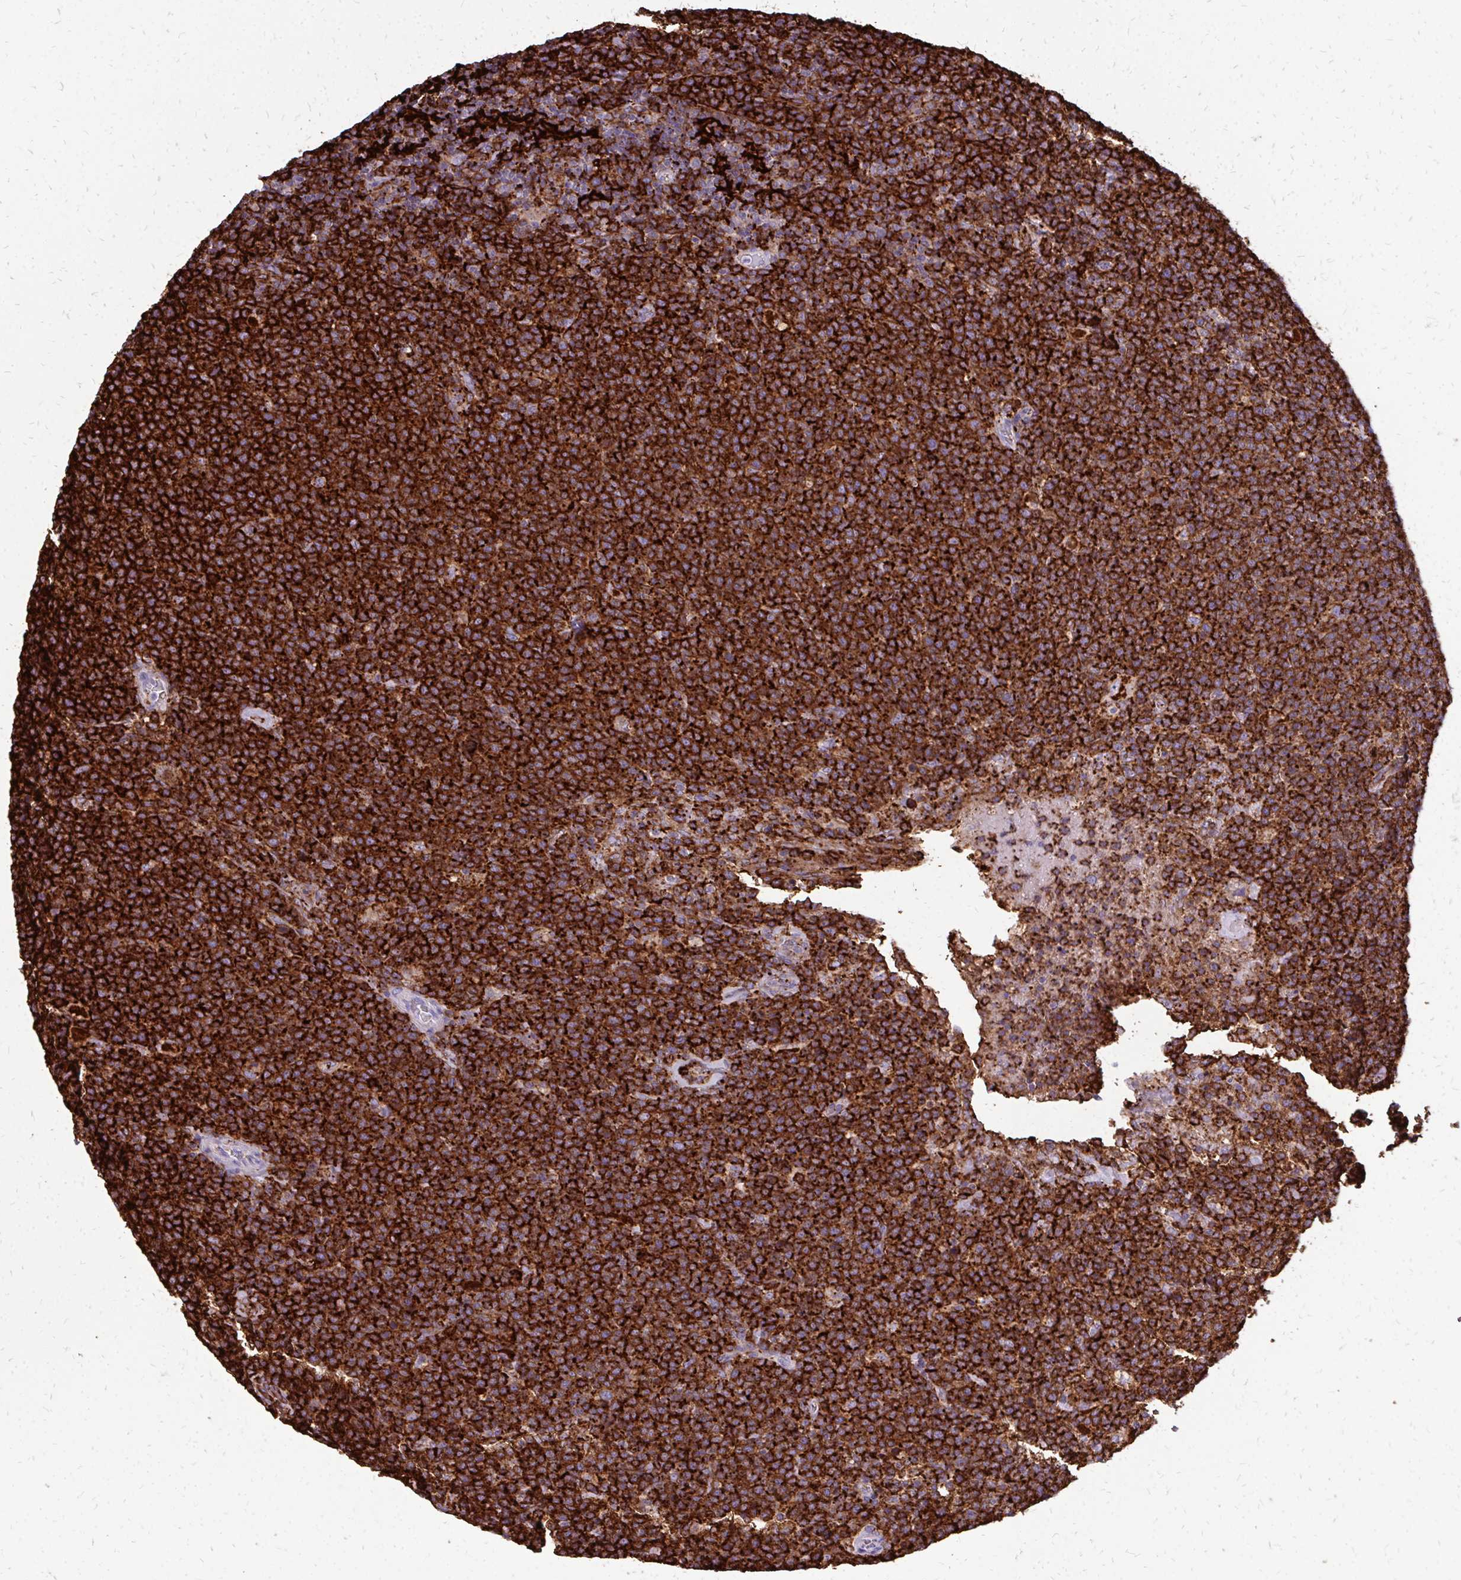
{"staining": {"intensity": "strong", "quantity": ">75%", "location": "cytoplasmic/membranous"}, "tissue": "lymphoma", "cell_type": "Tumor cells", "image_type": "cancer", "snomed": [{"axis": "morphology", "description": "Malignant lymphoma, non-Hodgkin's type, High grade"}, {"axis": "topography", "description": "Lymph node"}], "caption": "High-grade malignant lymphoma, non-Hodgkin's type stained for a protein exhibits strong cytoplasmic/membranous positivity in tumor cells.", "gene": "MARCKSL1", "patient": {"sex": "male", "age": 61}}